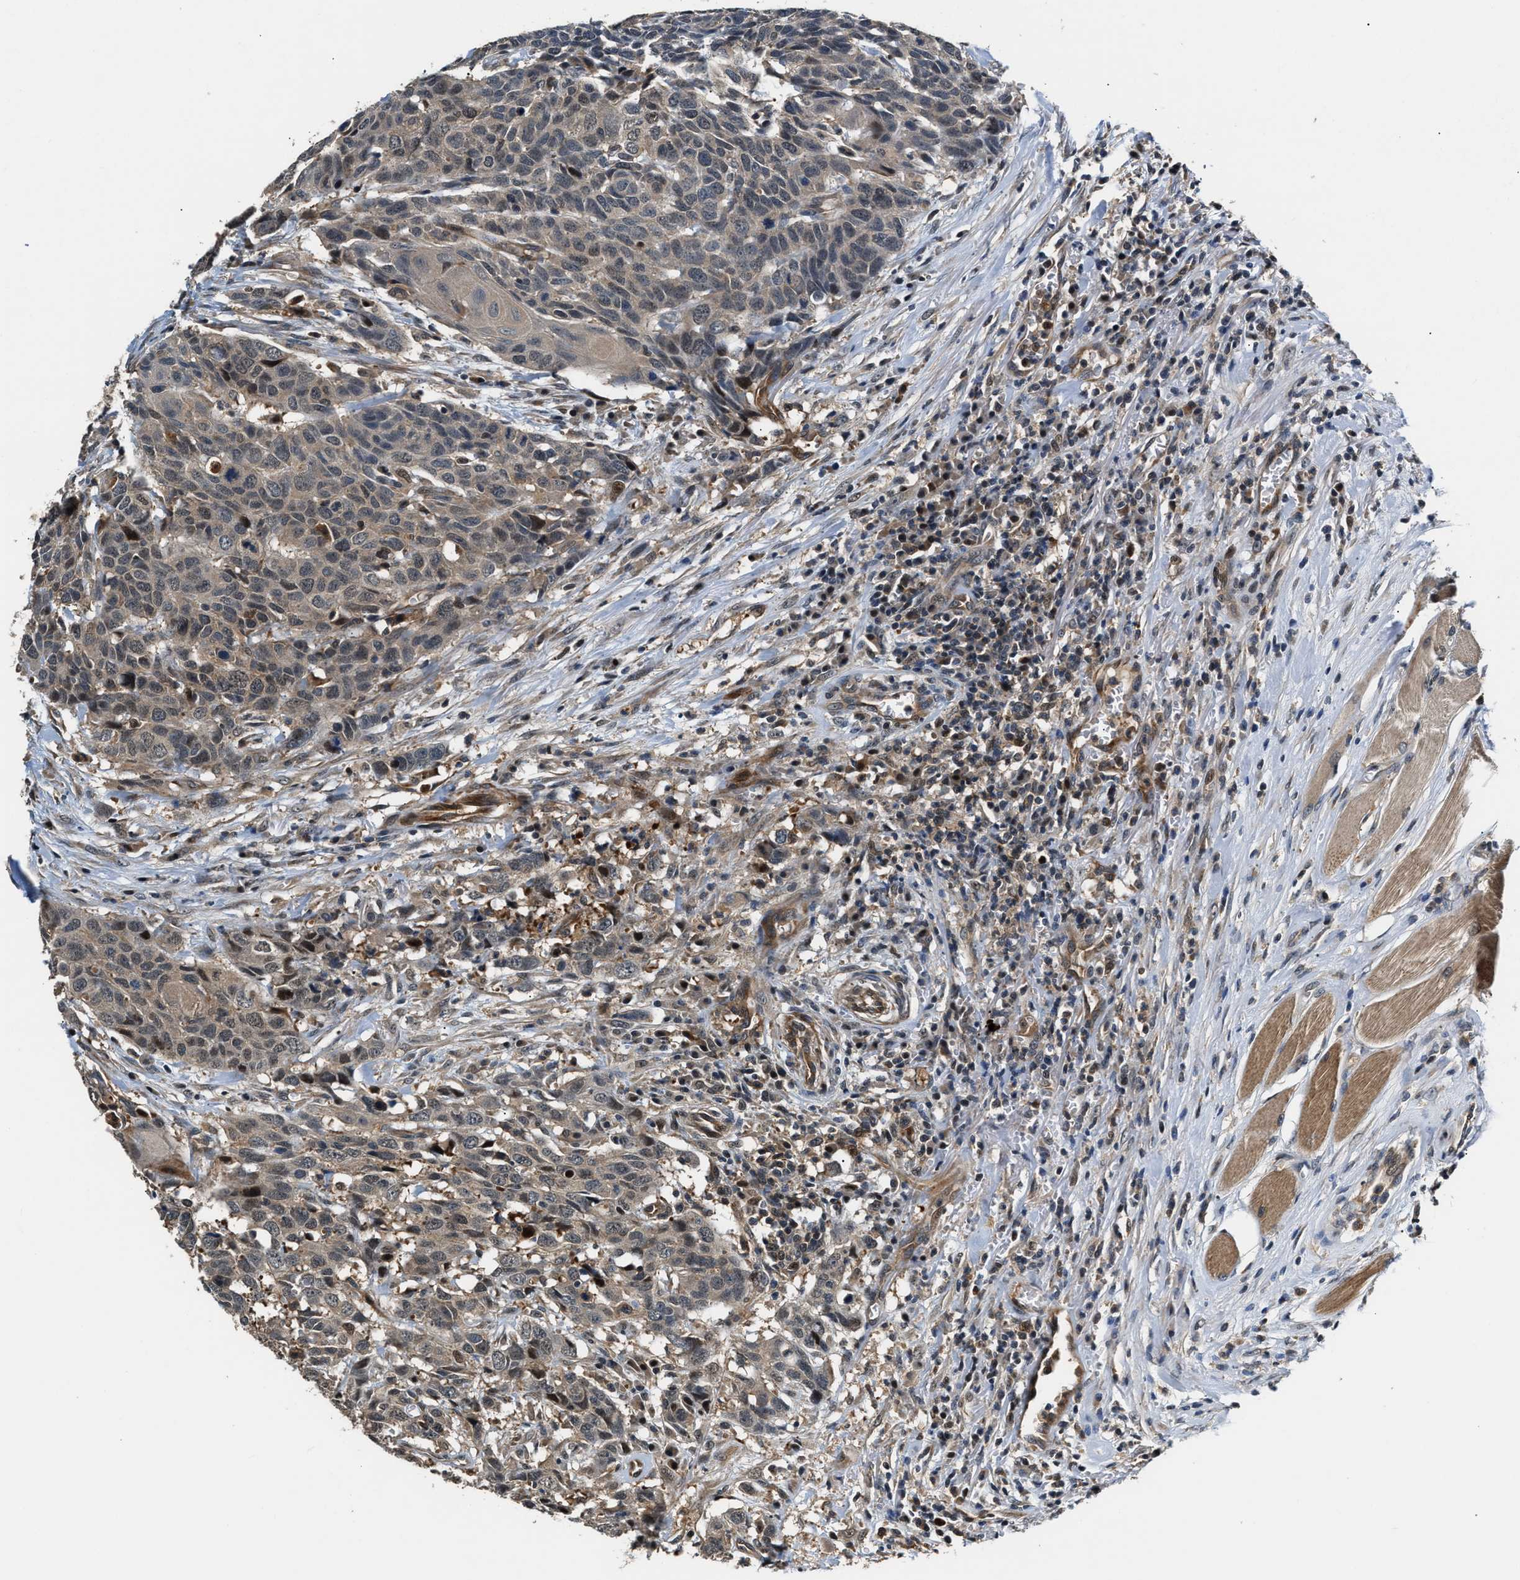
{"staining": {"intensity": "weak", "quantity": "<25%", "location": "cytoplasmic/membranous"}, "tissue": "head and neck cancer", "cell_type": "Tumor cells", "image_type": "cancer", "snomed": [{"axis": "morphology", "description": "Squamous cell carcinoma, NOS"}, {"axis": "topography", "description": "Head-Neck"}], "caption": "IHC photomicrograph of neoplastic tissue: human head and neck cancer (squamous cell carcinoma) stained with DAB shows no significant protein positivity in tumor cells. Brightfield microscopy of IHC stained with DAB (brown) and hematoxylin (blue), captured at high magnification.", "gene": "TUT7", "patient": {"sex": "male", "age": 66}}